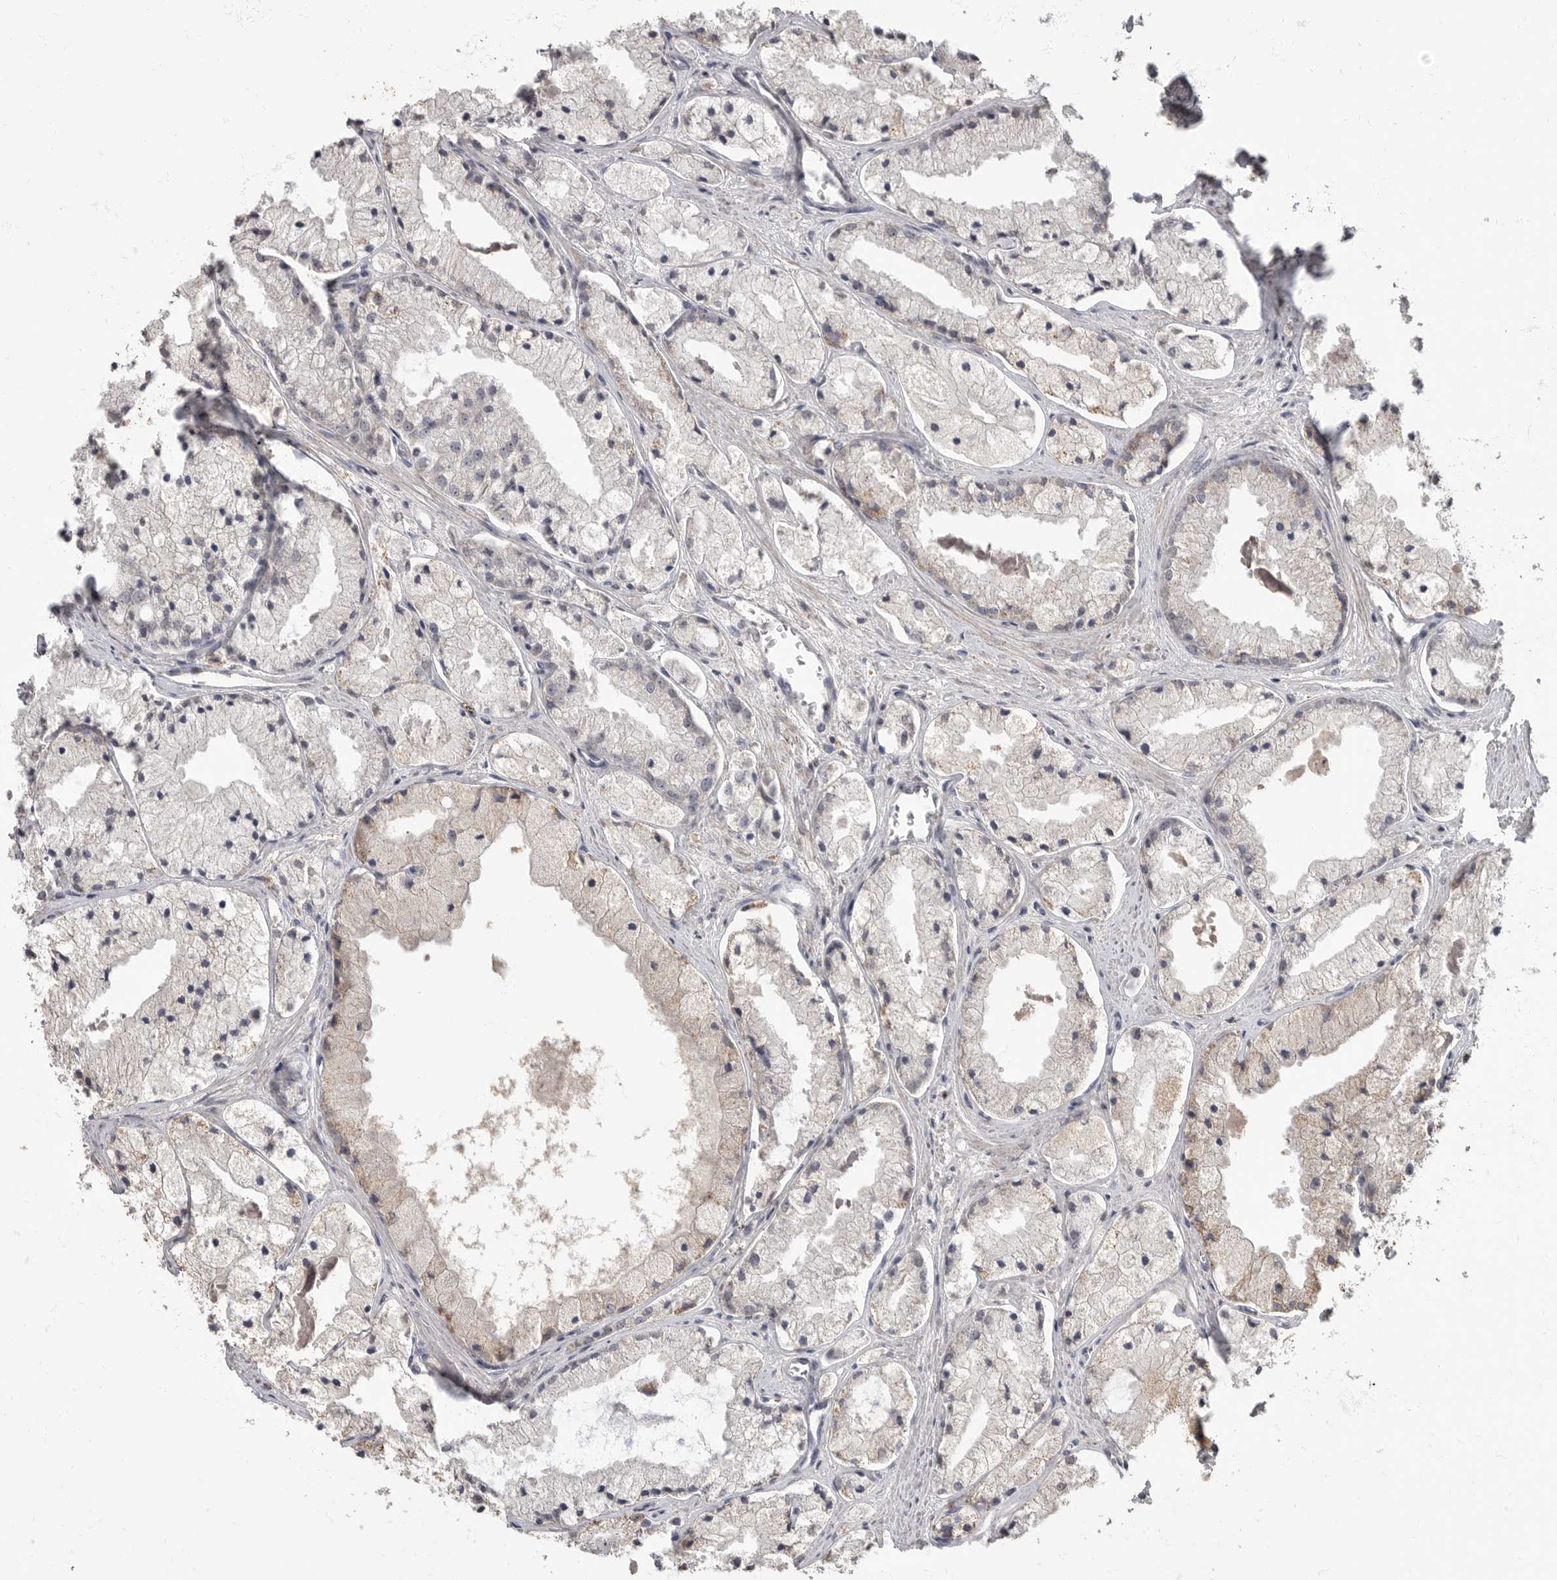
{"staining": {"intensity": "negative", "quantity": "none", "location": "none"}, "tissue": "prostate cancer", "cell_type": "Tumor cells", "image_type": "cancer", "snomed": [{"axis": "morphology", "description": "Adenocarcinoma, High grade"}, {"axis": "topography", "description": "Prostate"}], "caption": "Tumor cells are negative for brown protein staining in prostate cancer (adenocarcinoma (high-grade)).", "gene": "MAFG", "patient": {"sex": "male", "age": 50}}